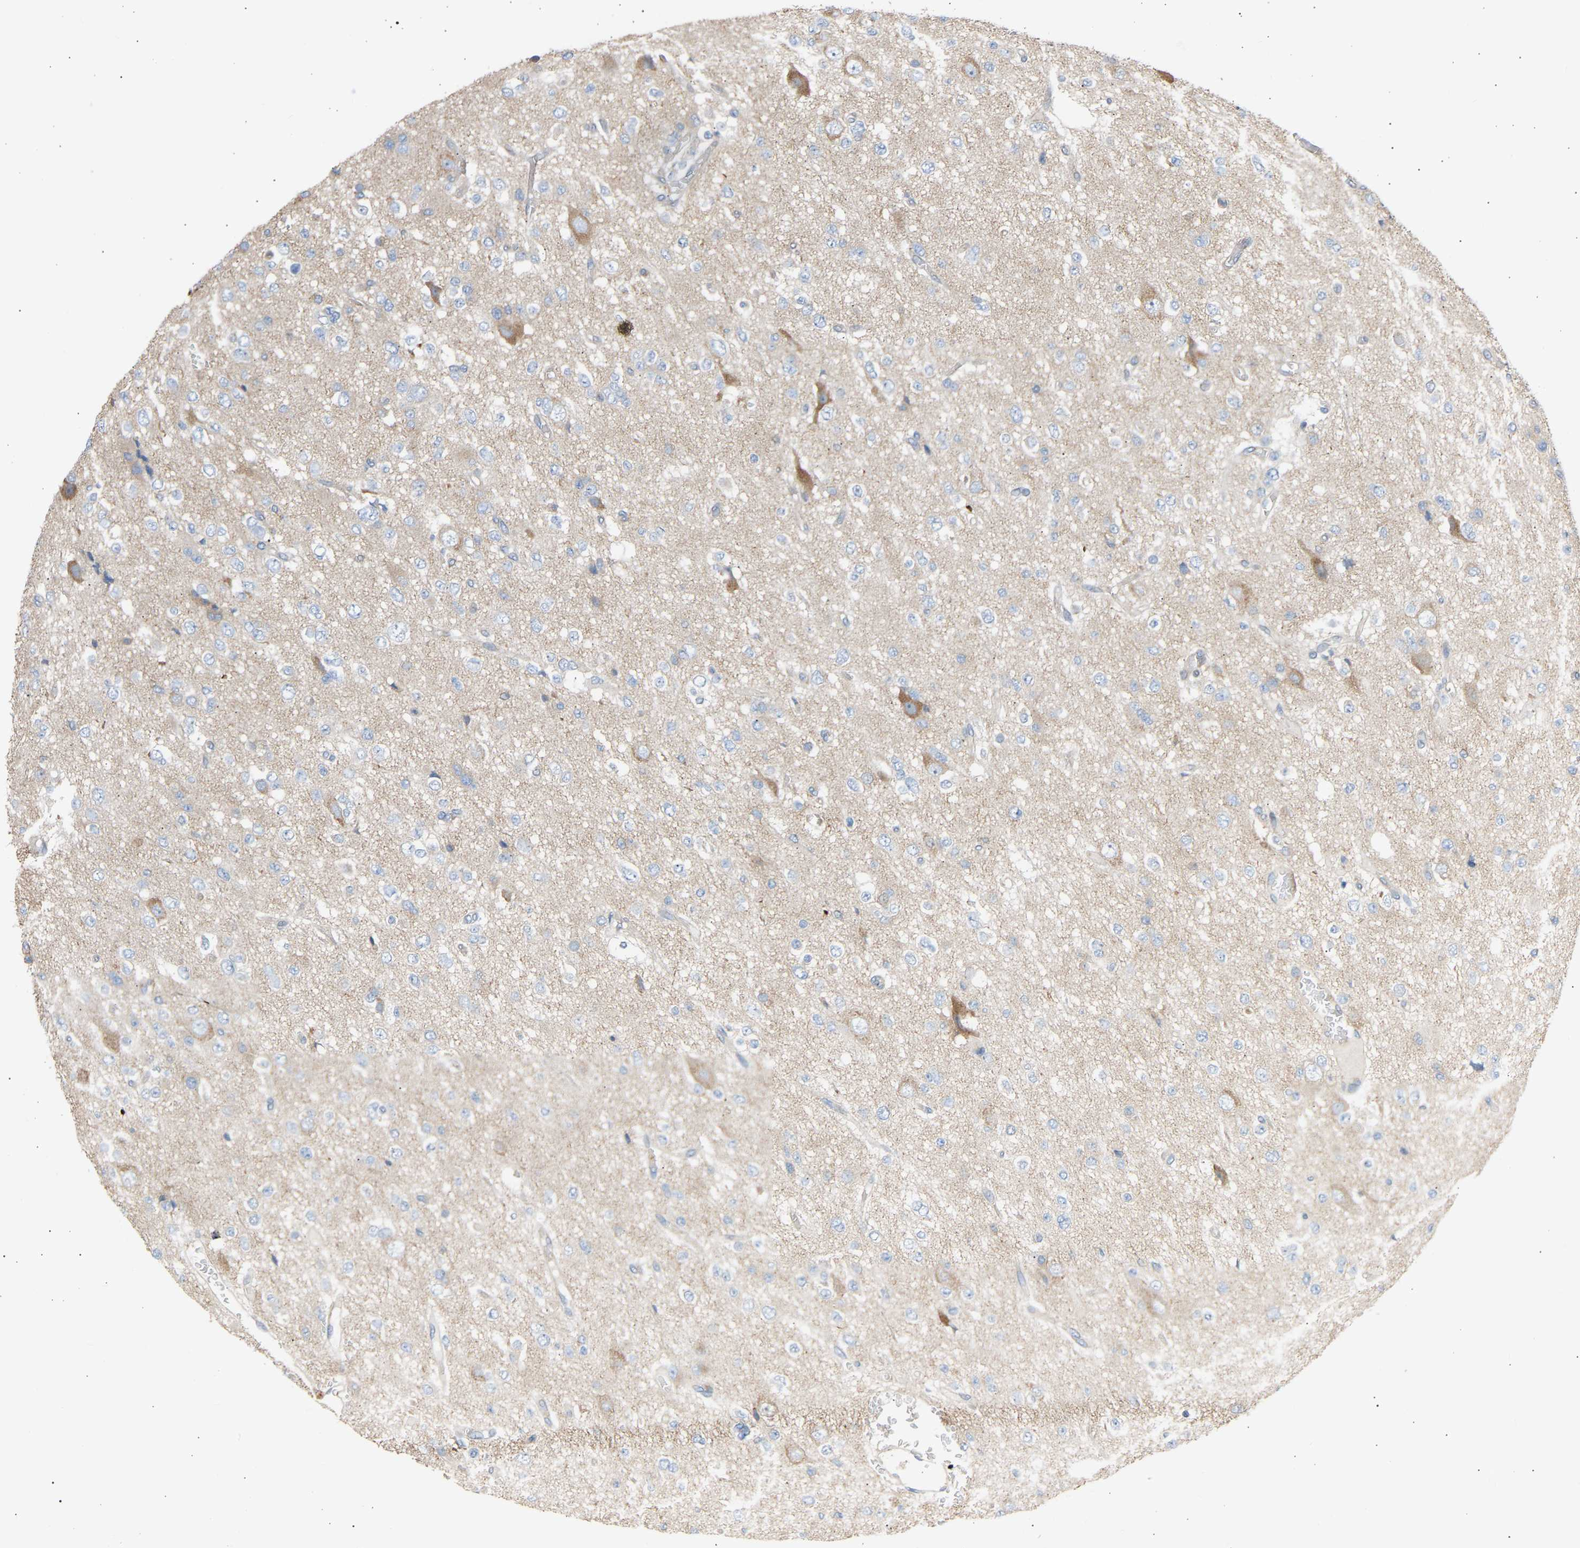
{"staining": {"intensity": "negative", "quantity": "none", "location": "none"}, "tissue": "glioma", "cell_type": "Tumor cells", "image_type": "cancer", "snomed": [{"axis": "morphology", "description": "Glioma, malignant, Low grade"}, {"axis": "topography", "description": "Brain"}], "caption": "A high-resolution photomicrograph shows IHC staining of low-grade glioma (malignant), which shows no significant positivity in tumor cells. (Brightfield microscopy of DAB immunohistochemistry (IHC) at high magnification).", "gene": "GCN1", "patient": {"sex": "male", "age": 38}}